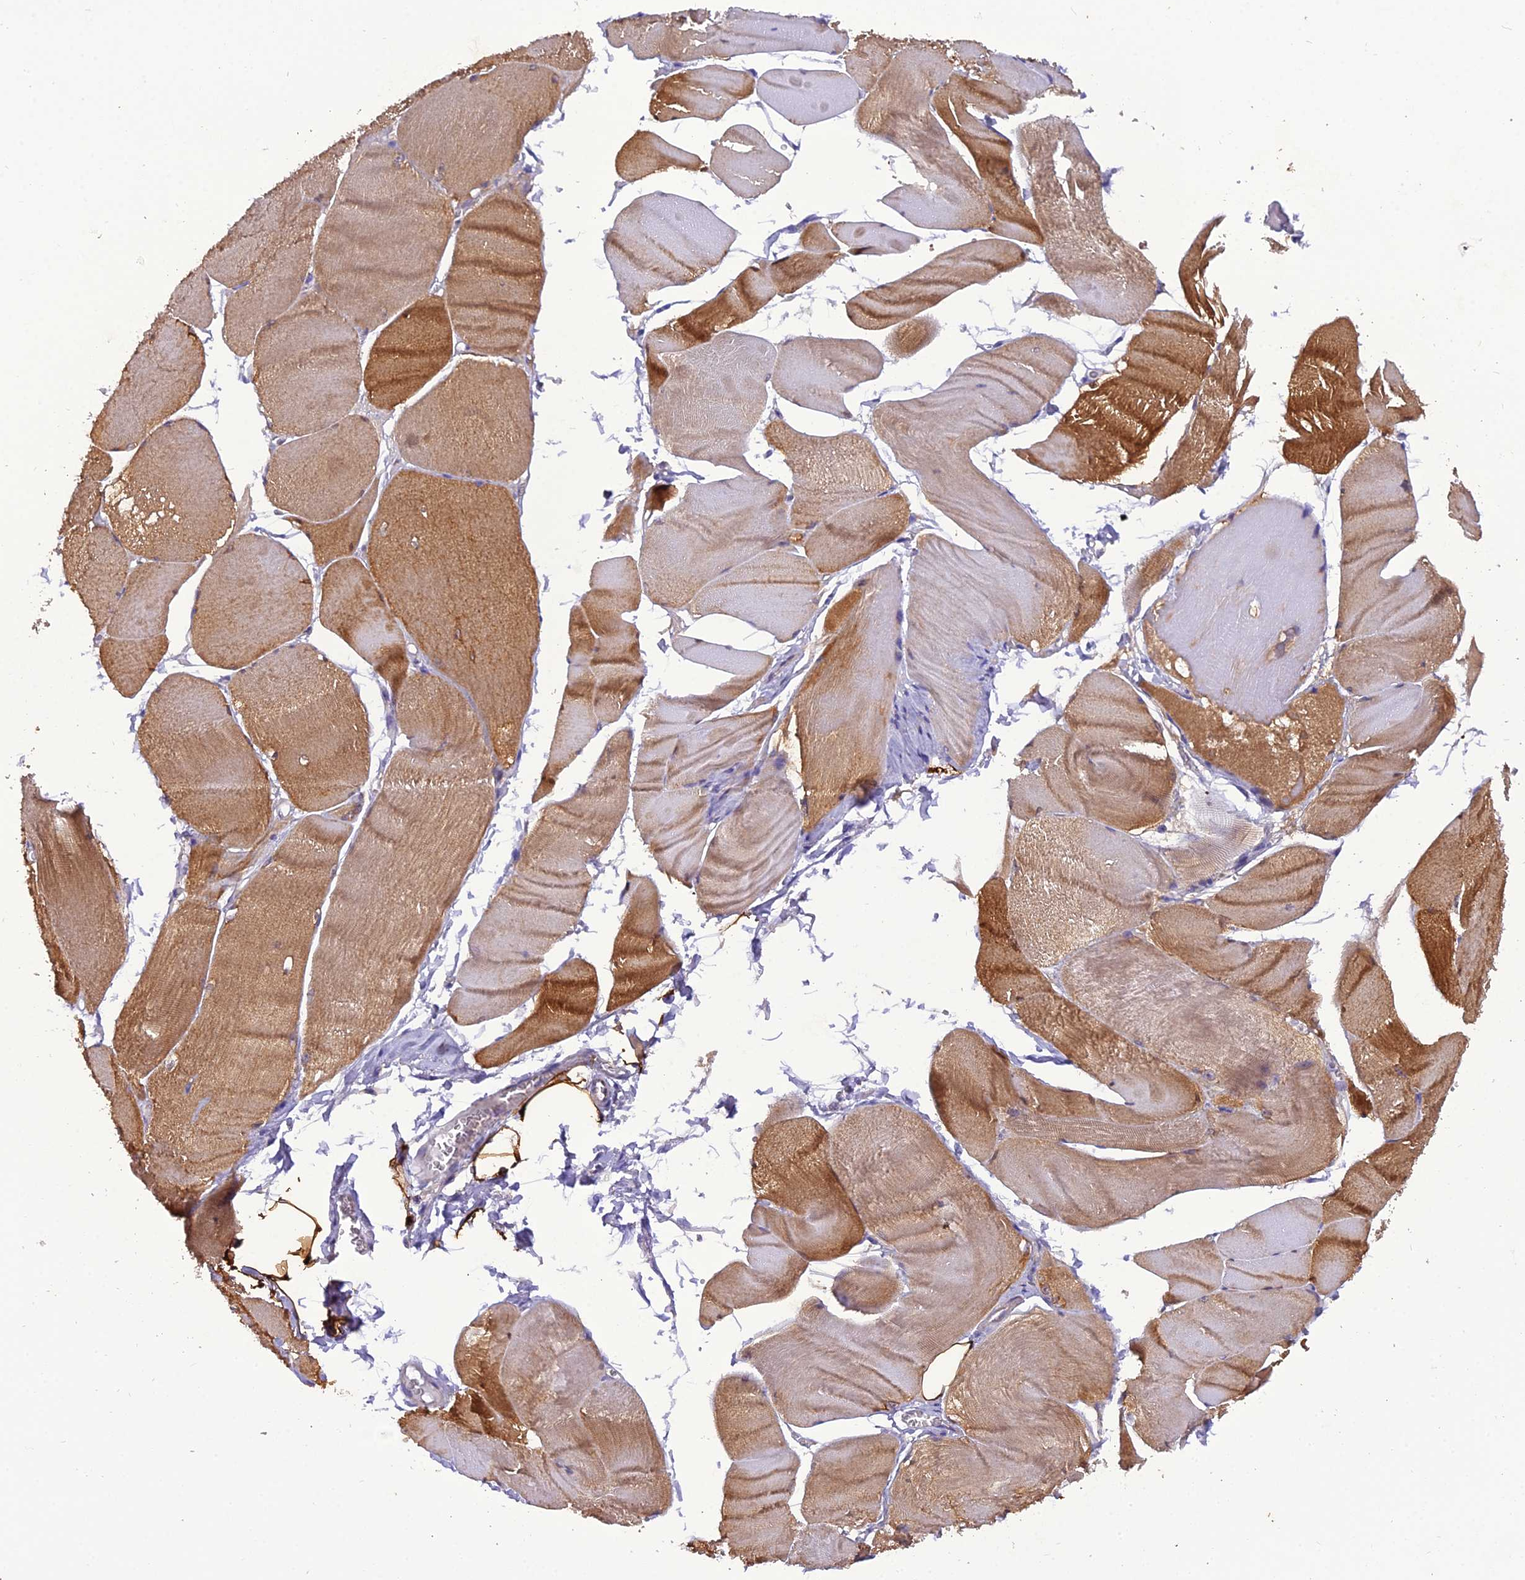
{"staining": {"intensity": "strong", "quantity": "25%-75%", "location": "cytoplasmic/membranous,nuclear"}, "tissue": "skeletal muscle", "cell_type": "Myocytes", "image_type": "normal", "snomed": [{"axis": "morphology", "description": "Normal tissue, NOS"}, {"axis": "morphology", "description": "Basal cell carcinoma"}, {"axis": "topography", "description": "Skeletal muscle"}], "caption": "A high-resolution photomicrograph shows immunohistochemistry staining of benign skeletal muscle, which reveals strong cytoplasmic/membranous,nuclear positivity in approximately 25%-75% of myocytes.", "gene": "GPD1", "patient": {"sex": "female", "age": 64}}